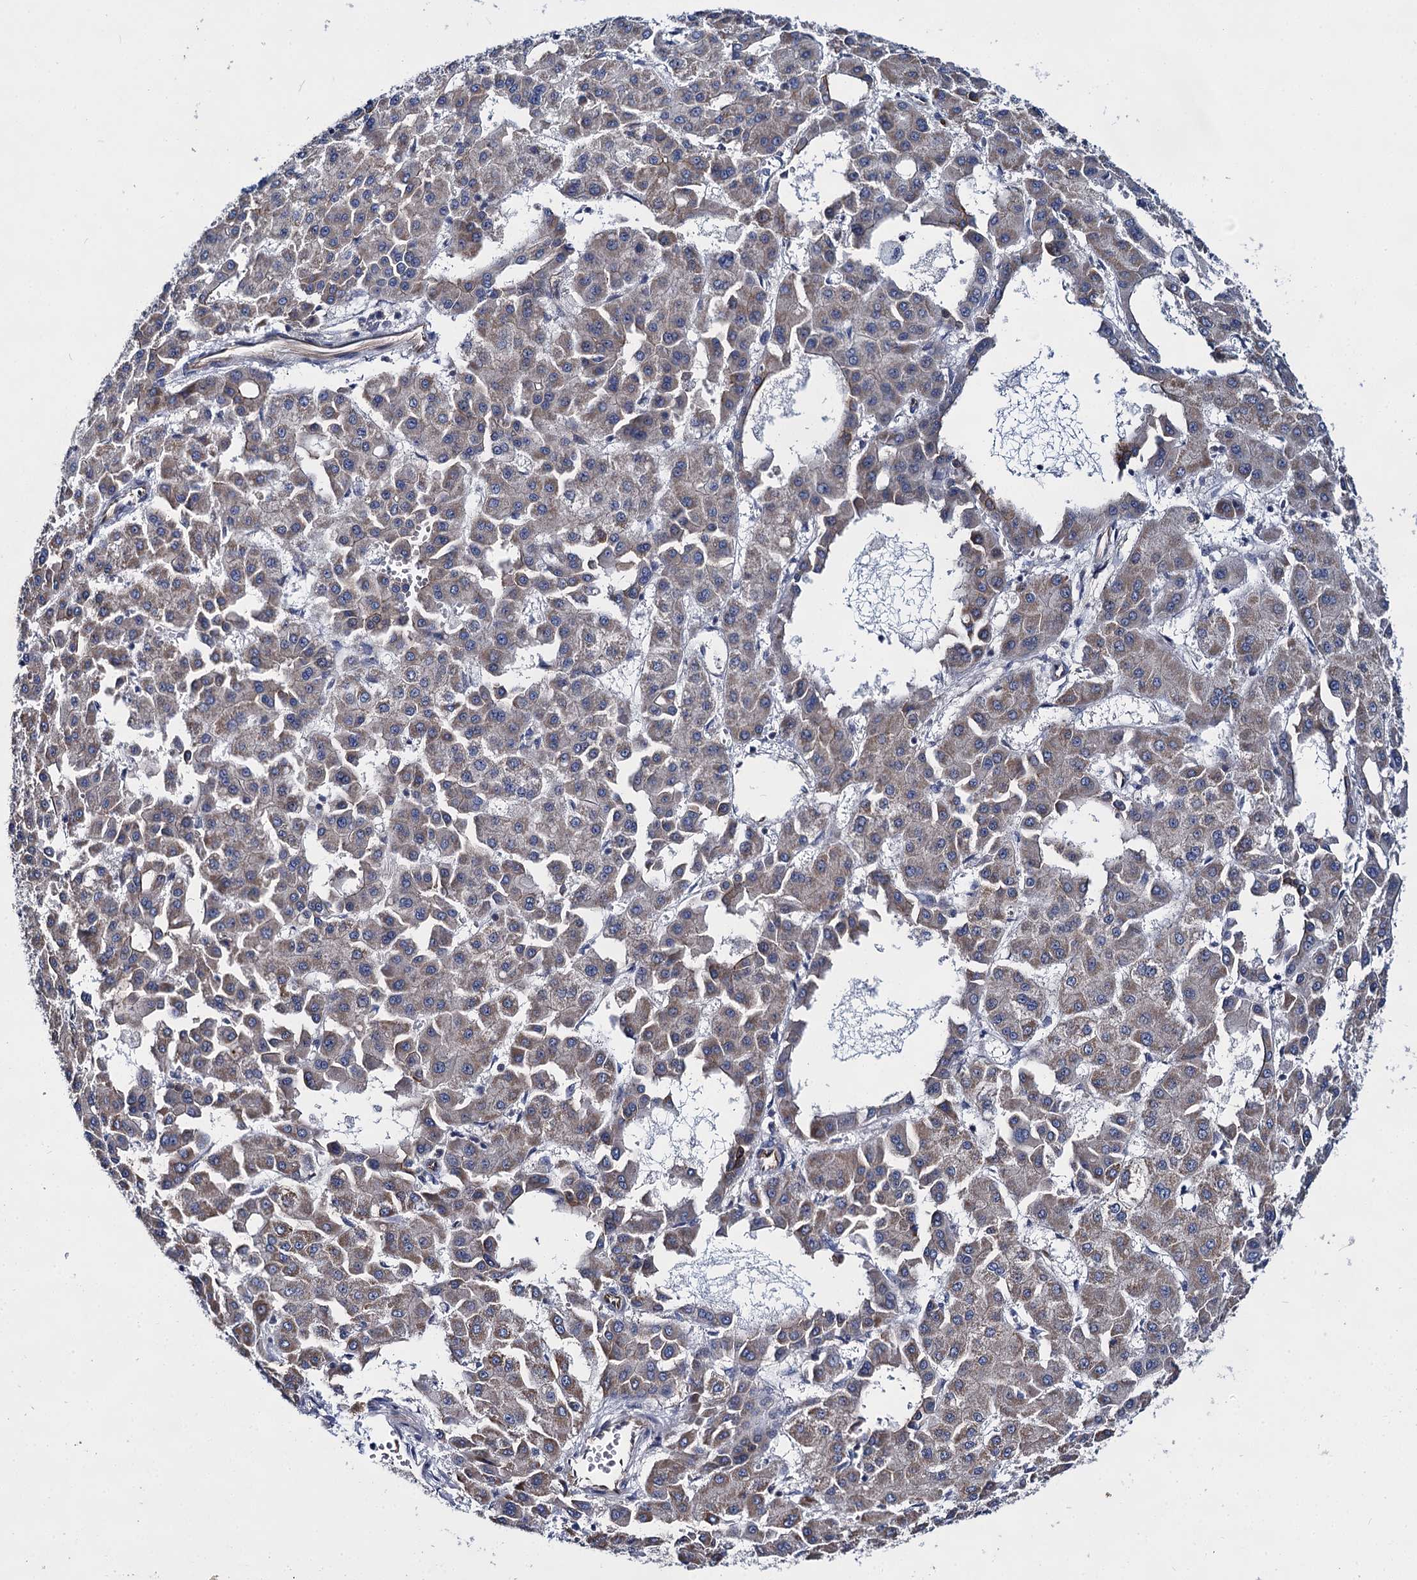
{"staining": {"intensity": "weak", "quantity": "<25%", "location": "cytoplasmic/membranous"}, "tissue": "liver cancer", "cell_type": "Tumor cells", "image_type": "cancer", "snomed": [{"axis": "morphology", "description": "Carcinoma, Hepatocellular, NOS"}, {"axis": "topography", "description": "Liver"}], "caption": "Immunohistochemical staining of human liver cancer reveals no significant expression in tumor cells.", "gene": "ABLIM1", "patient": {"sex": "male", "age": 47}}